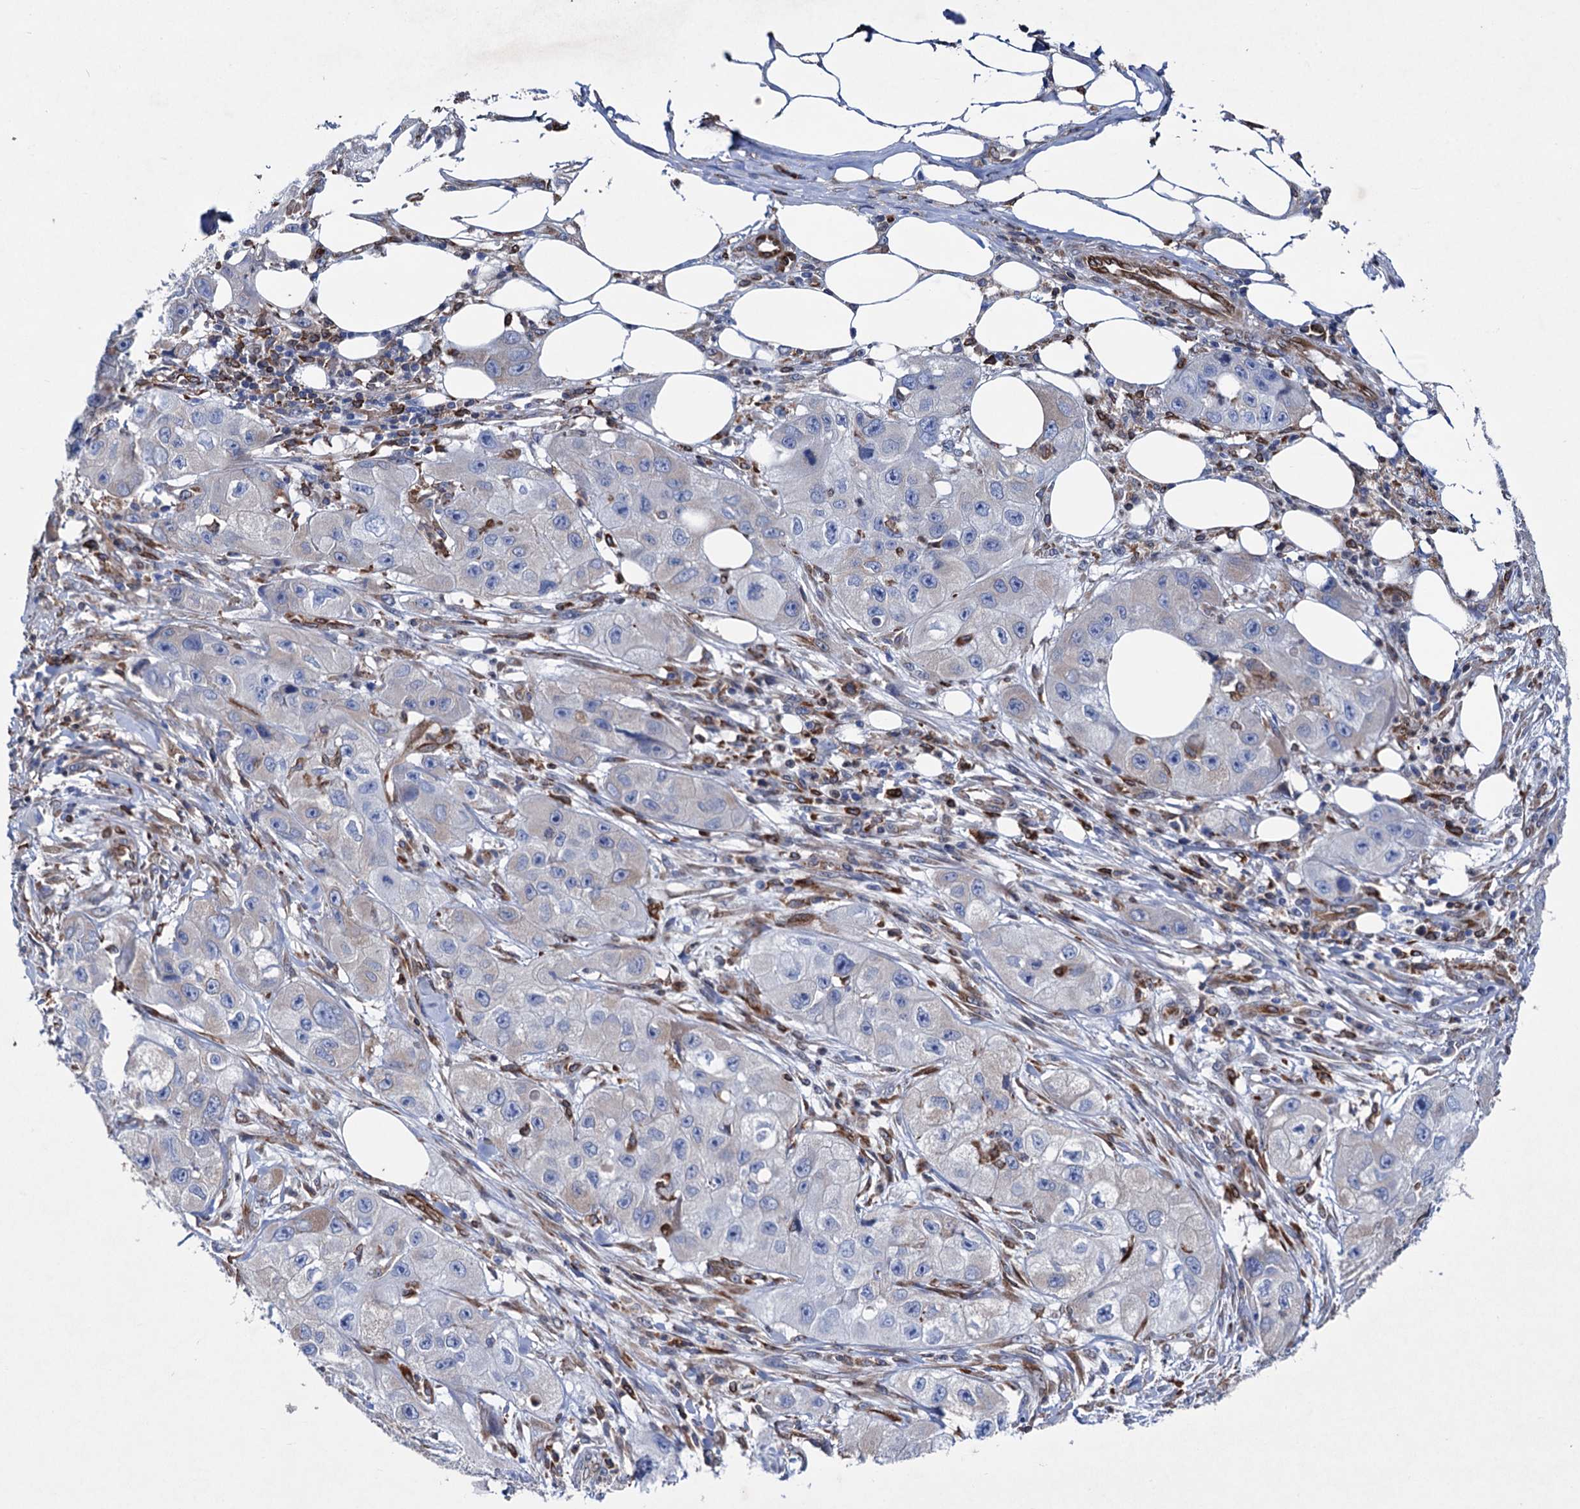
{"staining": {"intensity": "negative", "quantity": "none", "location": "none"}, "tissue": "skin cancer", "cell_type": "Tumor cells", "image_type": "cancer", "snomed": [{"axis": "morphology", "description": "Squamous cell carcinoma, NOS"}, {"axis": "topography", "description": "Skin"}, {"axis": "topography", "description": "Subcutis"}], "caption": "Immunohistochemistry (IHC) of human squamous cell carcinoma (skin) reveals no staining in tumor cells. The staining is performed using DAB (3,3'-diaminobenzidine) brown chromogen with nuclei counter-stained in using hematoxylin.", "gene": "STING1", "patient": {"sex": "male", "age": 73}}